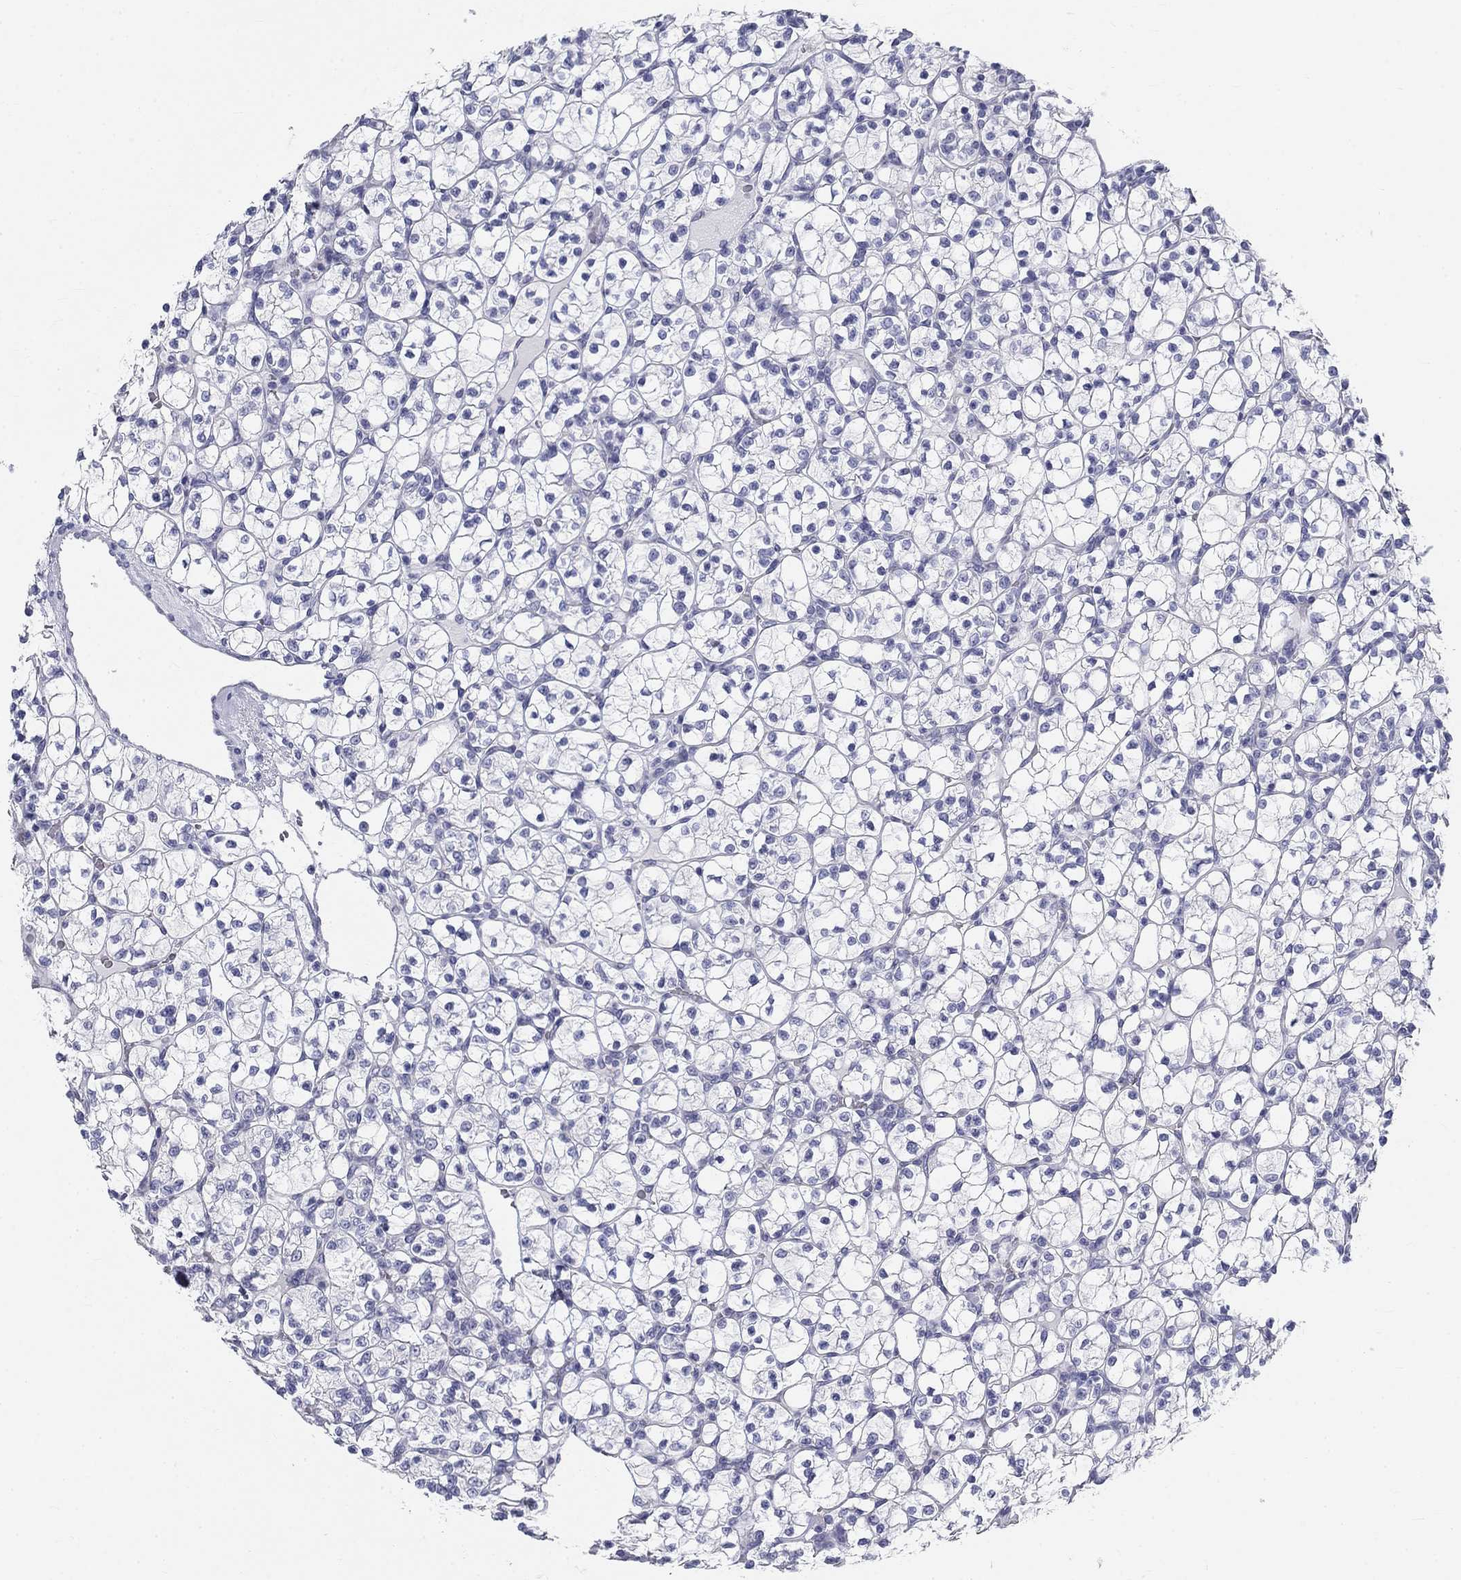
{"staining": {"intensity": "negative", "quantity": "none", "location": "none"}, "tissue": "renal cancer", "cell_type": "Tumor cells", "image_type": "cancer", "snomed": [{"axis": "morphology", "description": "Adenocarcinoma, NOS"}, {"axis": "topography", "description": "Kidney"}], "caption": "Immunohistochemical staining of human adenocarcinoma (renal) exhibits no significant staining in tumor cells. (Brightfield microscopy of DAB immunohistochemistry at high magnification).", "gene": "GALNTL5", "patient": {"sex": "female", "age": 89}}